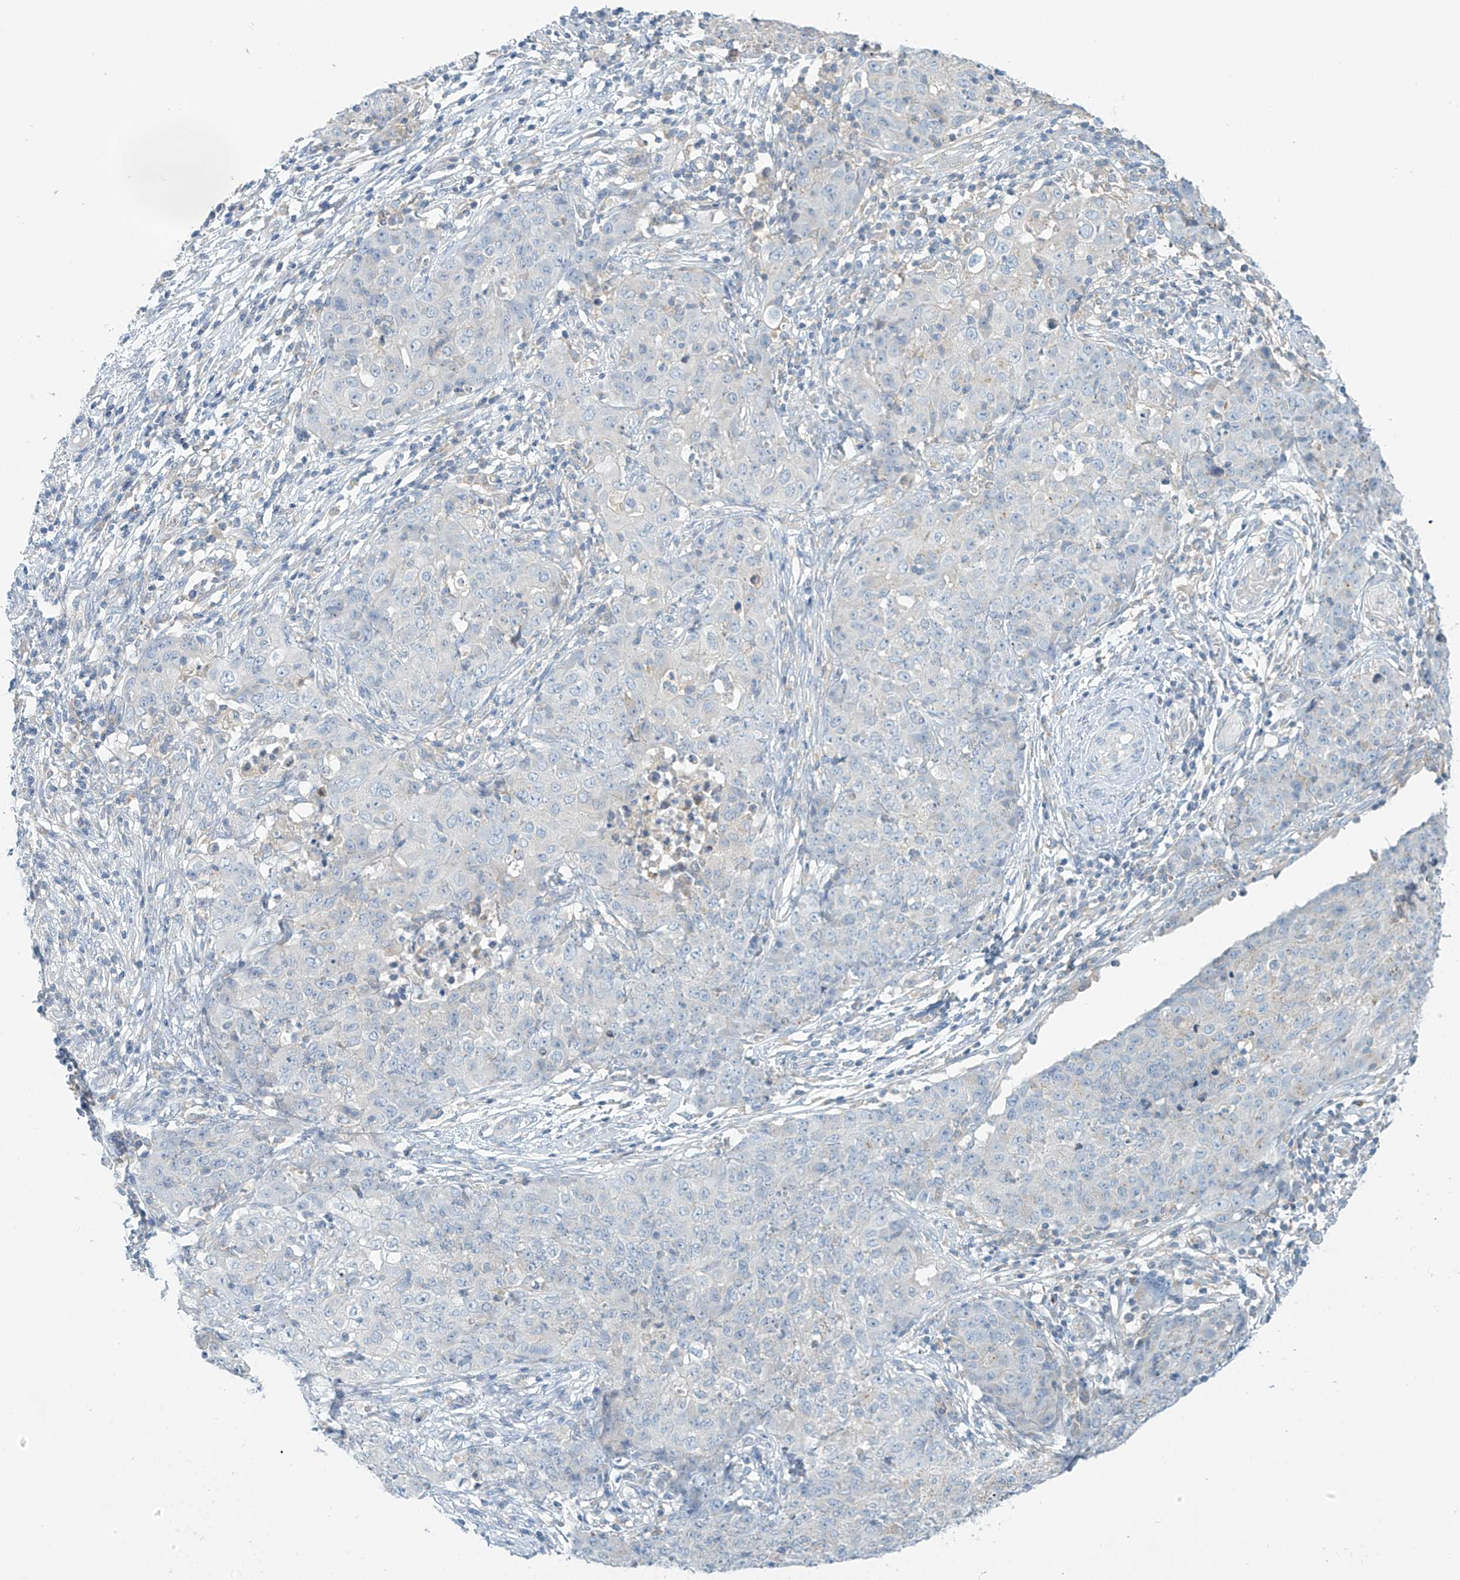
{"staining": {"intensity": "negative", "quantity": "none", "location": "none"}, "tissue": "ovarian cancer", "cell_type": "Tumor cells", "image_type": "cancer", "snomed": [{"axis": "morphology", "description": "Carcinoma, endometroid"}, {"axis": "topography", "description": "Ovary"}], "caption": "The image shows no significant staining in tumor cells of ovarian cancer.", "gene": "SLC6A12", "patient": {"sex": "female", "age": 42}}